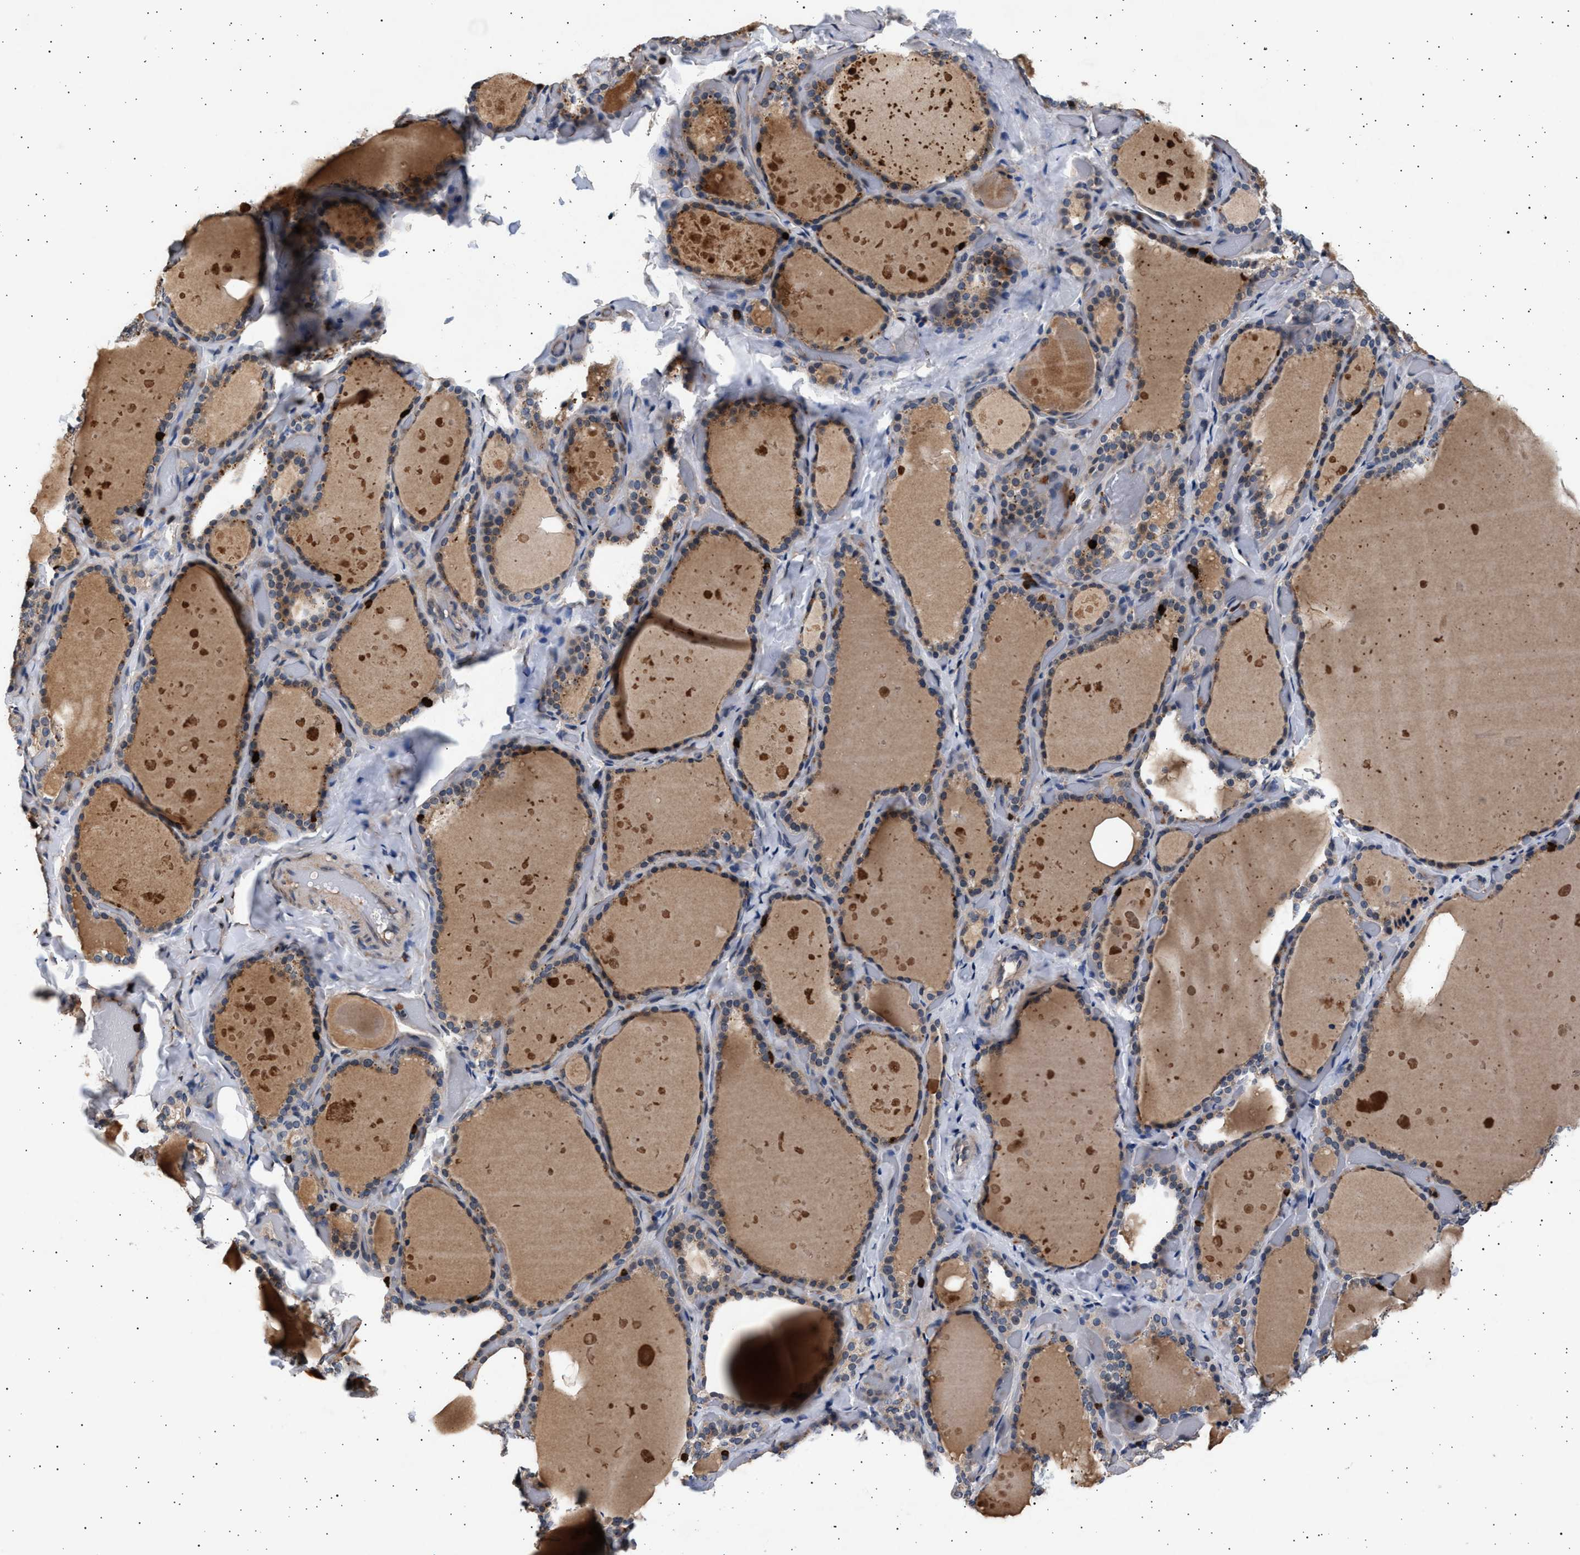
{"staining": {"intensity": "weak", "quantity": "25%-75%", "location": "cytoplasmic/membranous"}, "tissue": "thyroid gland", "cell_type": "Glandular cells", "image_type": "normal", "snomed": [{"axis": "morphology", "description": "Normal tissue, NOS"}, {"axis": "topography", "description": "Thyroid gland"}], "caption": "A low amount of weak cytoplasmic/membranous staining is seen in about 25%-75% of glandular cells in normal thyroid gland.", "gene": "GRAP2", "patient": {"sex": "female", "age": 44}}